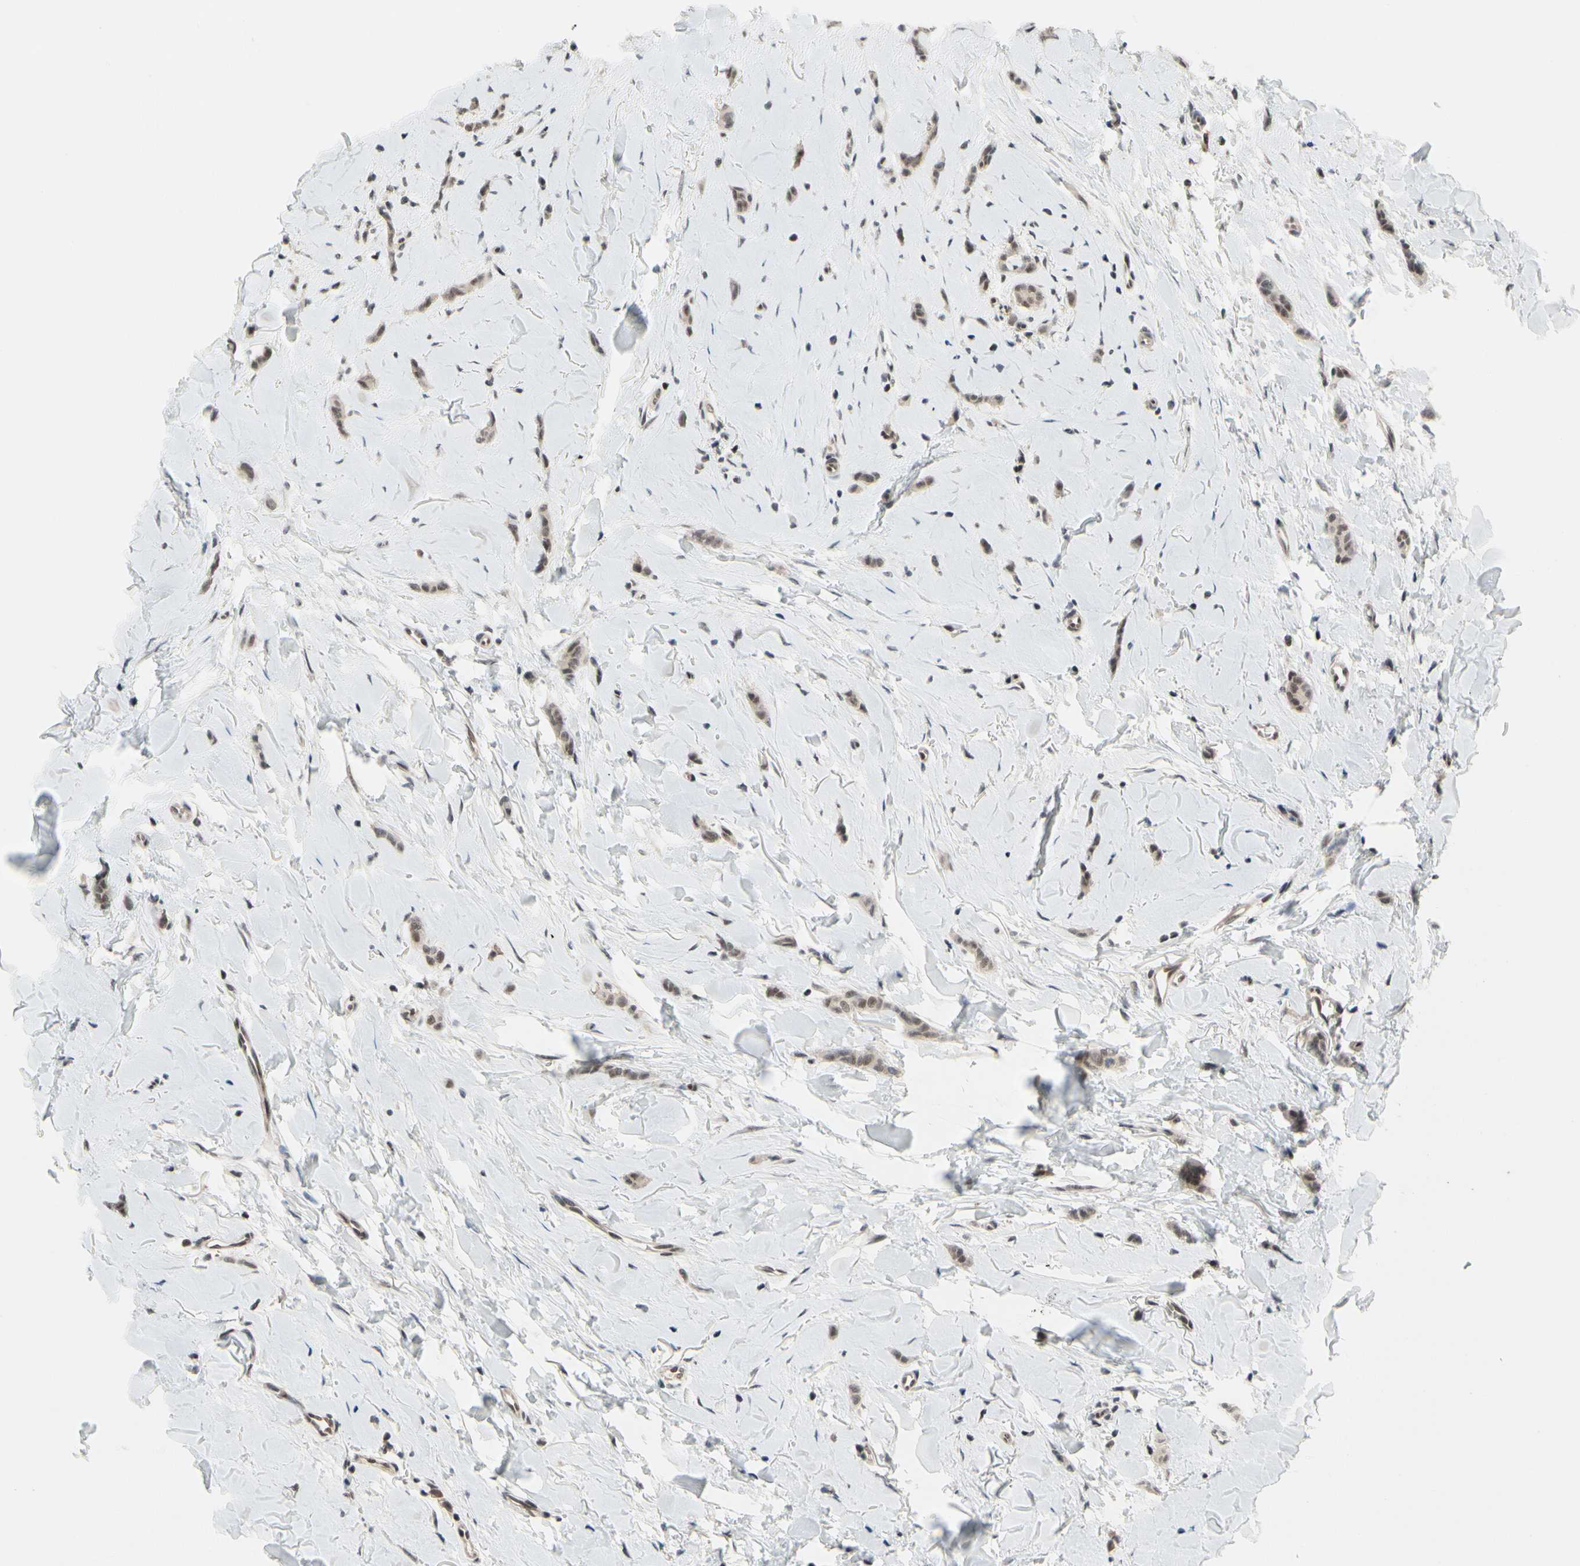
{"staining": {"intensity": "weak", "quantity": ">75%", "location": "nuclear"}, "tissue": "breast cancer", "cell_type": "Tumor cells", "image_type": "cancer", "snomed": [{"axis": "morphology", "description": "Lobular carcinoma"}, {"axis": "topography", "description": "Skin"}, {"axis": "topography", "description": "Breast"}], "caption": "Breast cancer (lobular carcinoma) stained with a protein marker demonstrates weak staining in tumor cells.", "gene": "TAF4", "patient": {"sex": "female", "age": 46}}